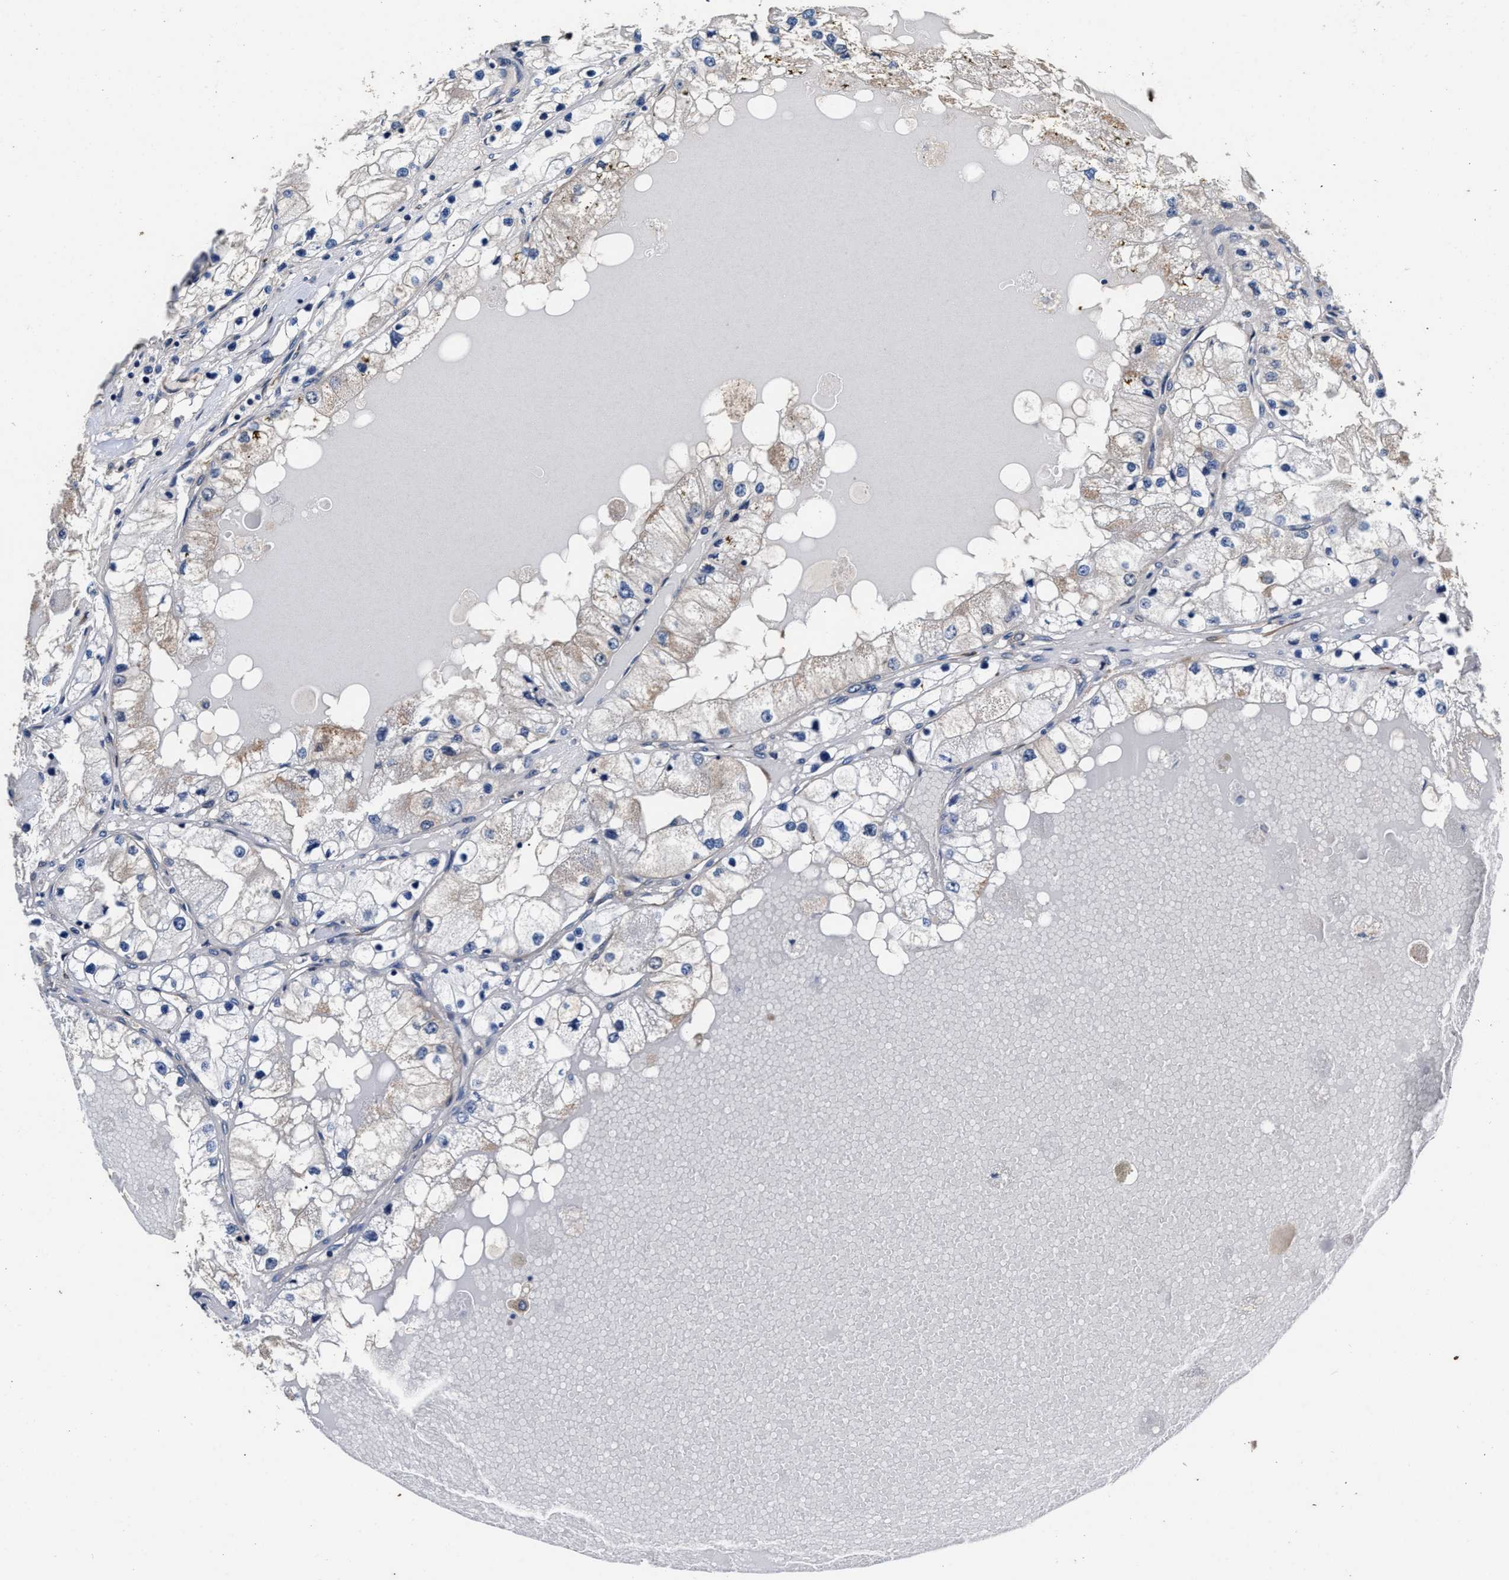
{"staining": {"intensity": "negative", "quantity": "none", "location": "none"}, "tissue": "renal cancer", "cell_type": "Tumor cells", "image_type": "cancer", "snomed": [{"axis": "morphology", "description": "Adenocarcinoma, NOS"}, {"axis": "topography", "description": "Kidney"}], "caption": "IHC micrograph of adenocarcinoma (renal) stained for a protein (brown), which demonstrates no positivity in tumor cells.", "gene": "SH3GL1", "patient": {"sex": "male", "age": 68}}